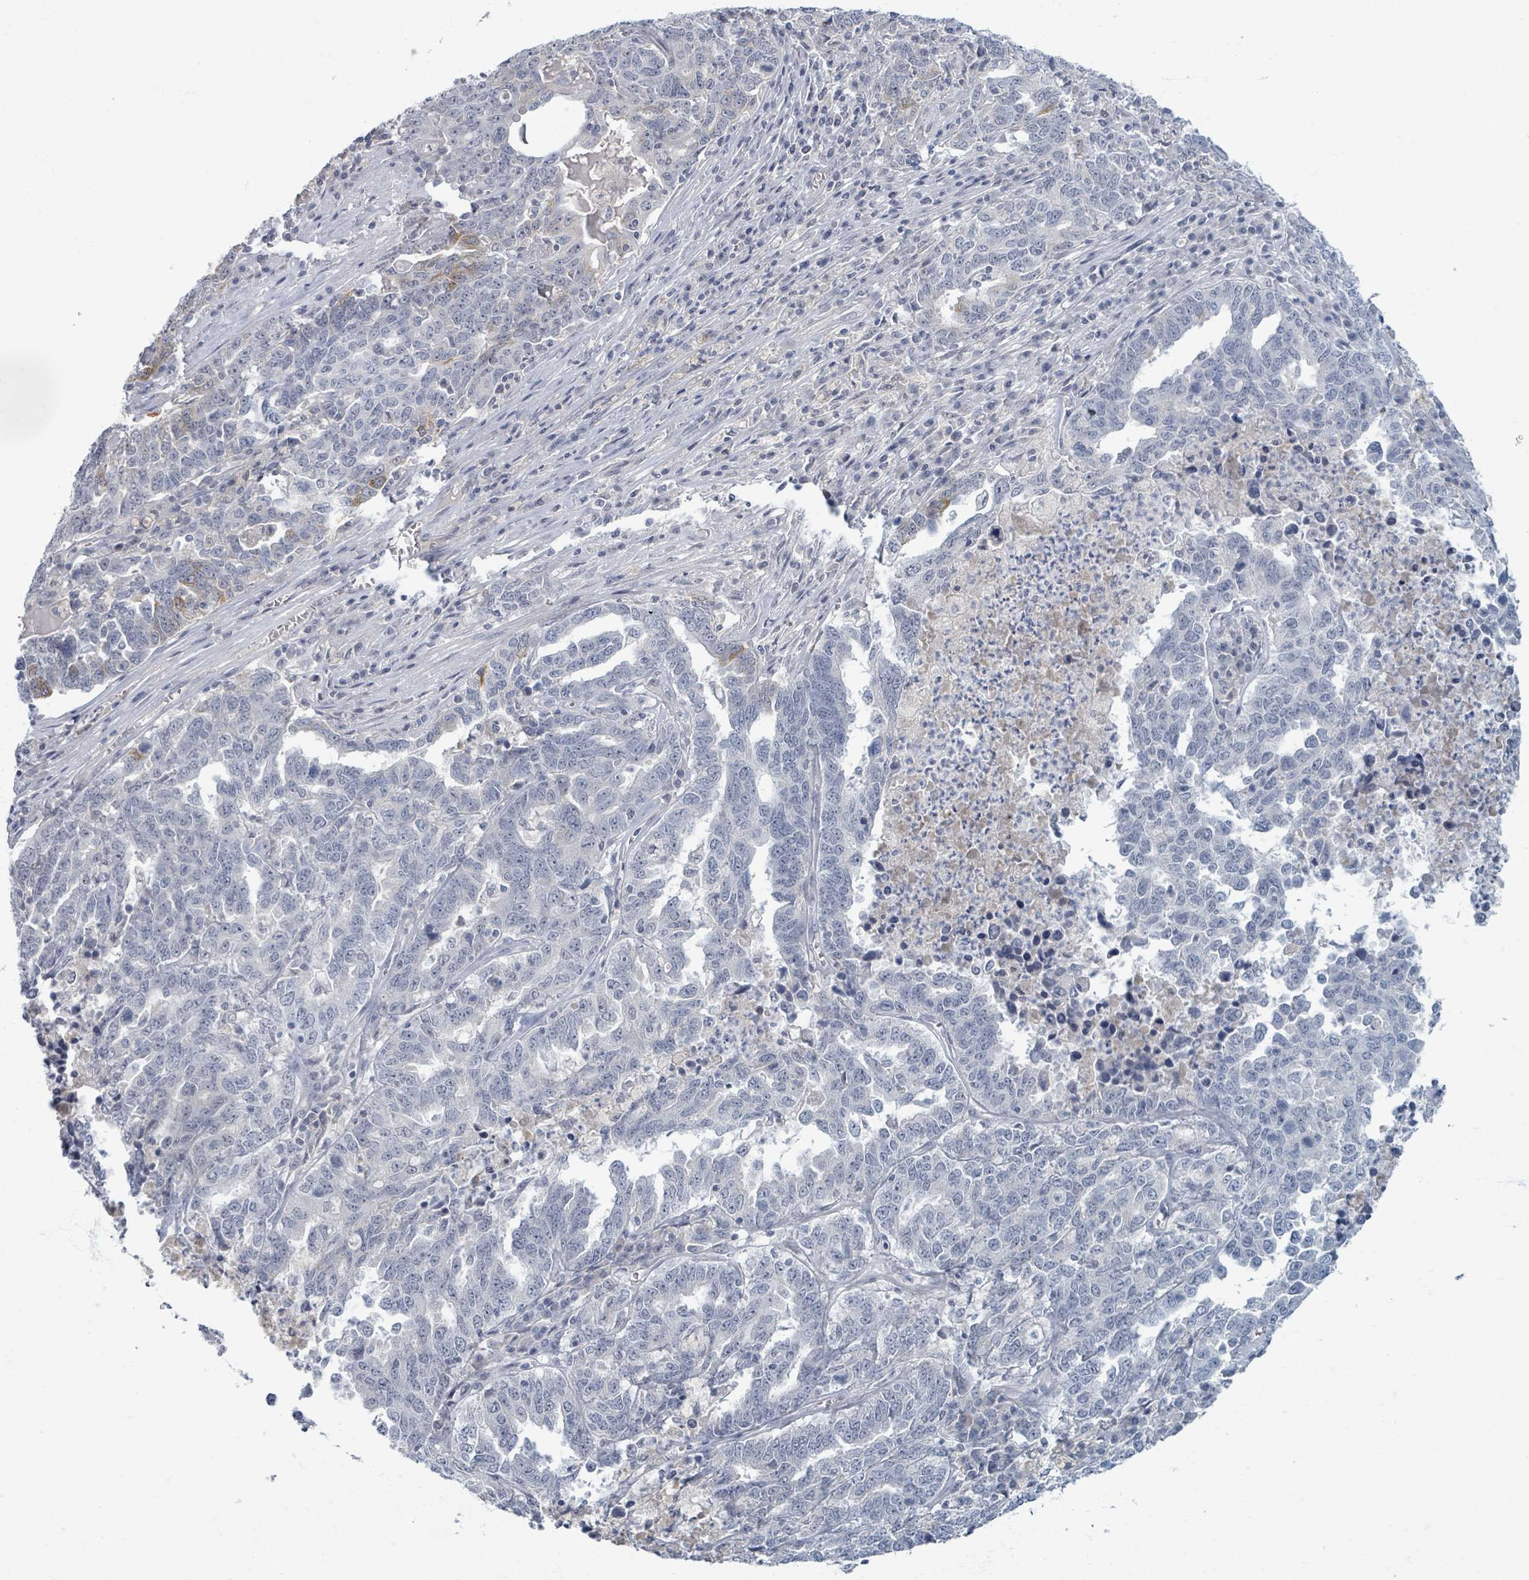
{"staining": {"intensity": "moderate", "quantity": "<25%", "location": "cytoplasmic/membranous"}, "tissue": "ovarian cancer", "cell_type": "Tumor cells", "image_type": "cancer", "snomed": [{"axis": "morphology", "description": "Carcinoma, endometroid"}, {"axis": "topography", "description": "Ovary"}], "caption": "Immunohistochemistry micrograph of human ovarian cancer (endometroid carcinoma) stained for a protein (brown), which reveals low levels of moderate cytoplasmic/membranous expression in about <25% of tumor cells.", "gene": "WNT11", "patient": {"sex": "female", "age": 62}}